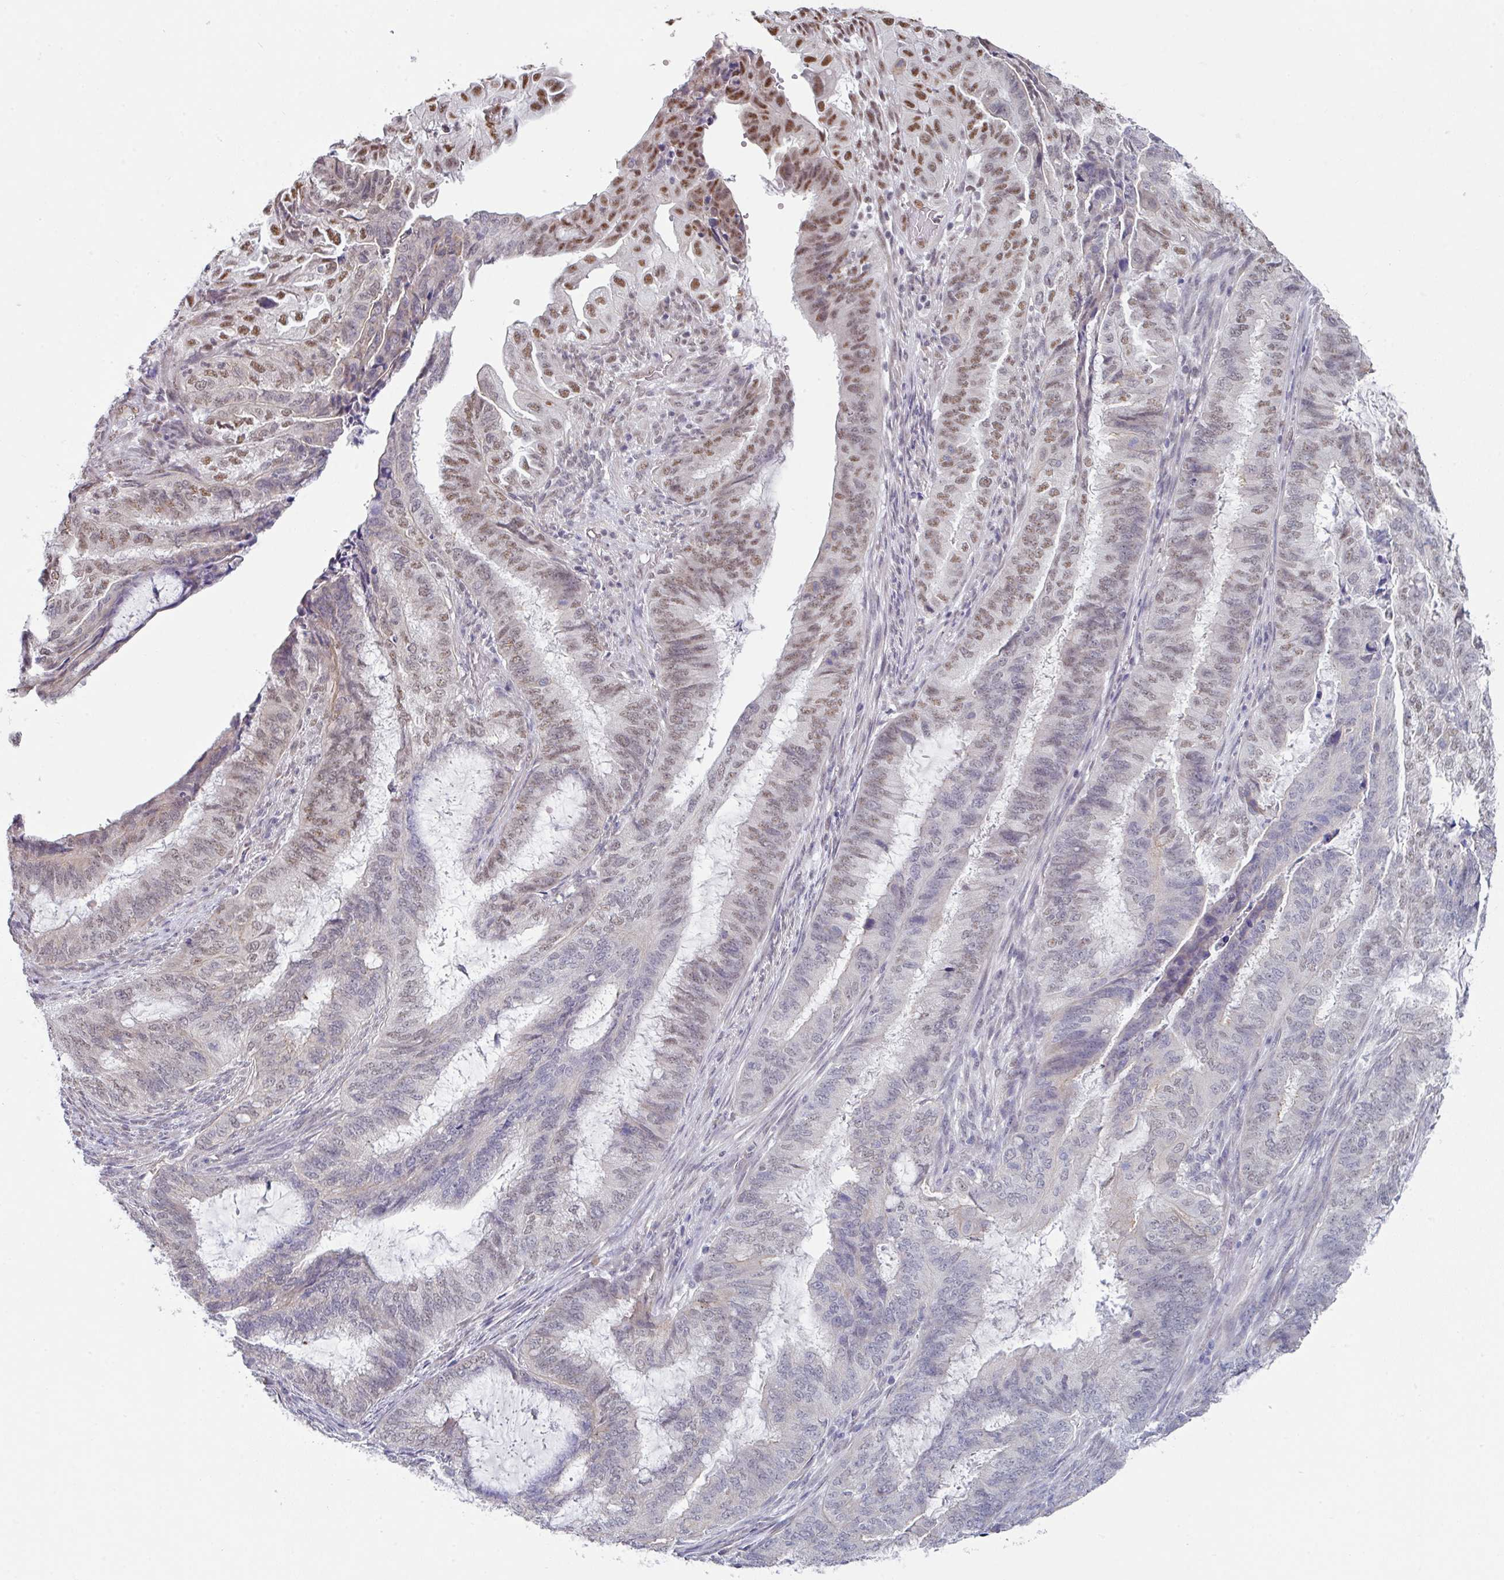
{"staining": {"intensity": "moderate", "quantity": "25%-75%", "location": "nuclear"}, "tissue": "endometrial cancer", "cell_type": "Tumor cells", "image_type": "cancer", "snomed": [{"axis": "morphology", "description": "Adenocarcinoma, NOS"}, {"axis": "topography", "description": "Endometrium"}], "caption": "Moderate nuclear expression is identified in about 25%-75% of tumor cells in endometrial cancer. (brown staining indicates protein expression, while blue staining denotes nuclei).", "gene": "TMED5", "patient": {"sex": "female", "age": 51}}